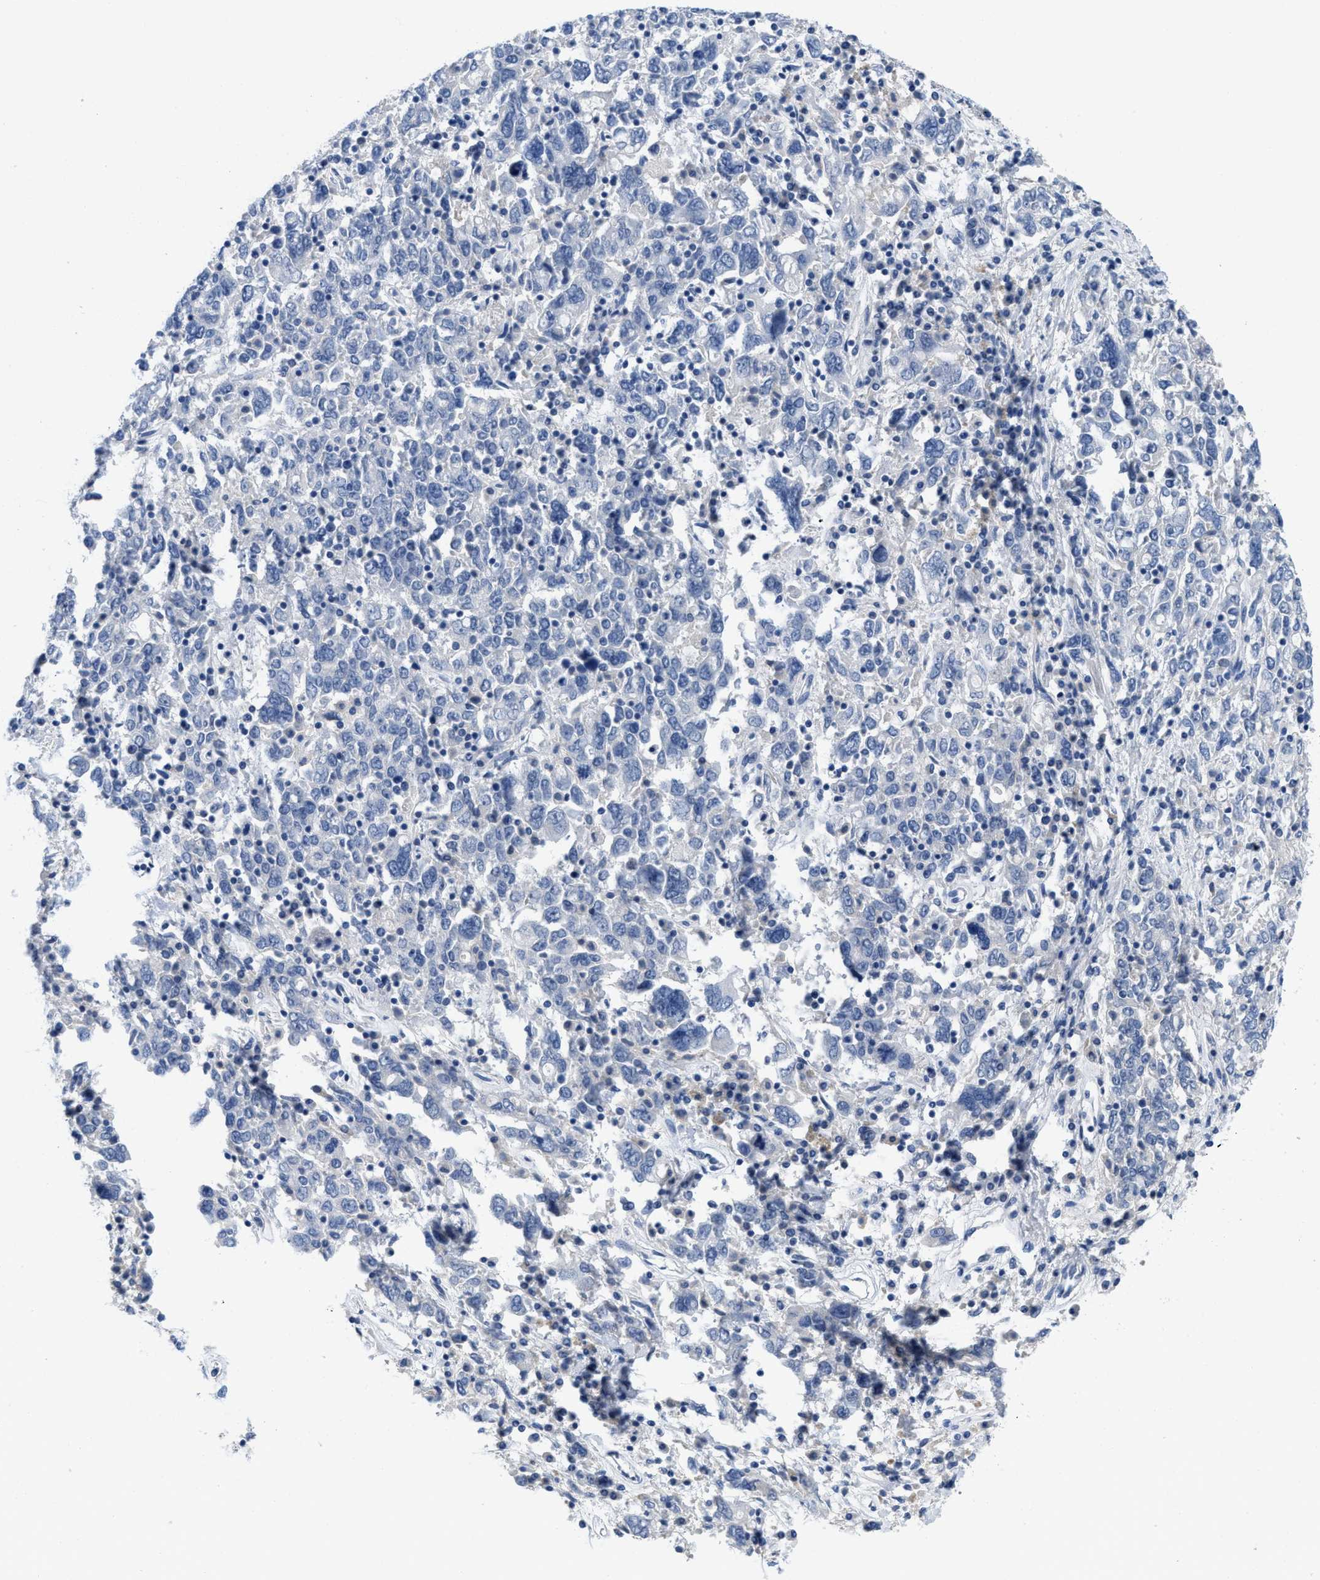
{"staining": {"intensity": "negative", "quantity": "none", "location": "none"}, "tissue": "ovarian cancer", "cell_type": "Tumor cells", "image_type": "cancer", "snomed": [{"axis": "morphology", "description": "Carcinoma, endometroid"}, {"axis": "topography", "description": "Ovary"}], "caption": "This is an immunohistochemistry micrograph of ovarian cancer (endometroid carcinoma). There is no staining in tumor cells.", "gene": "PYY", "patient": {"sex": "female", "age": 62}}